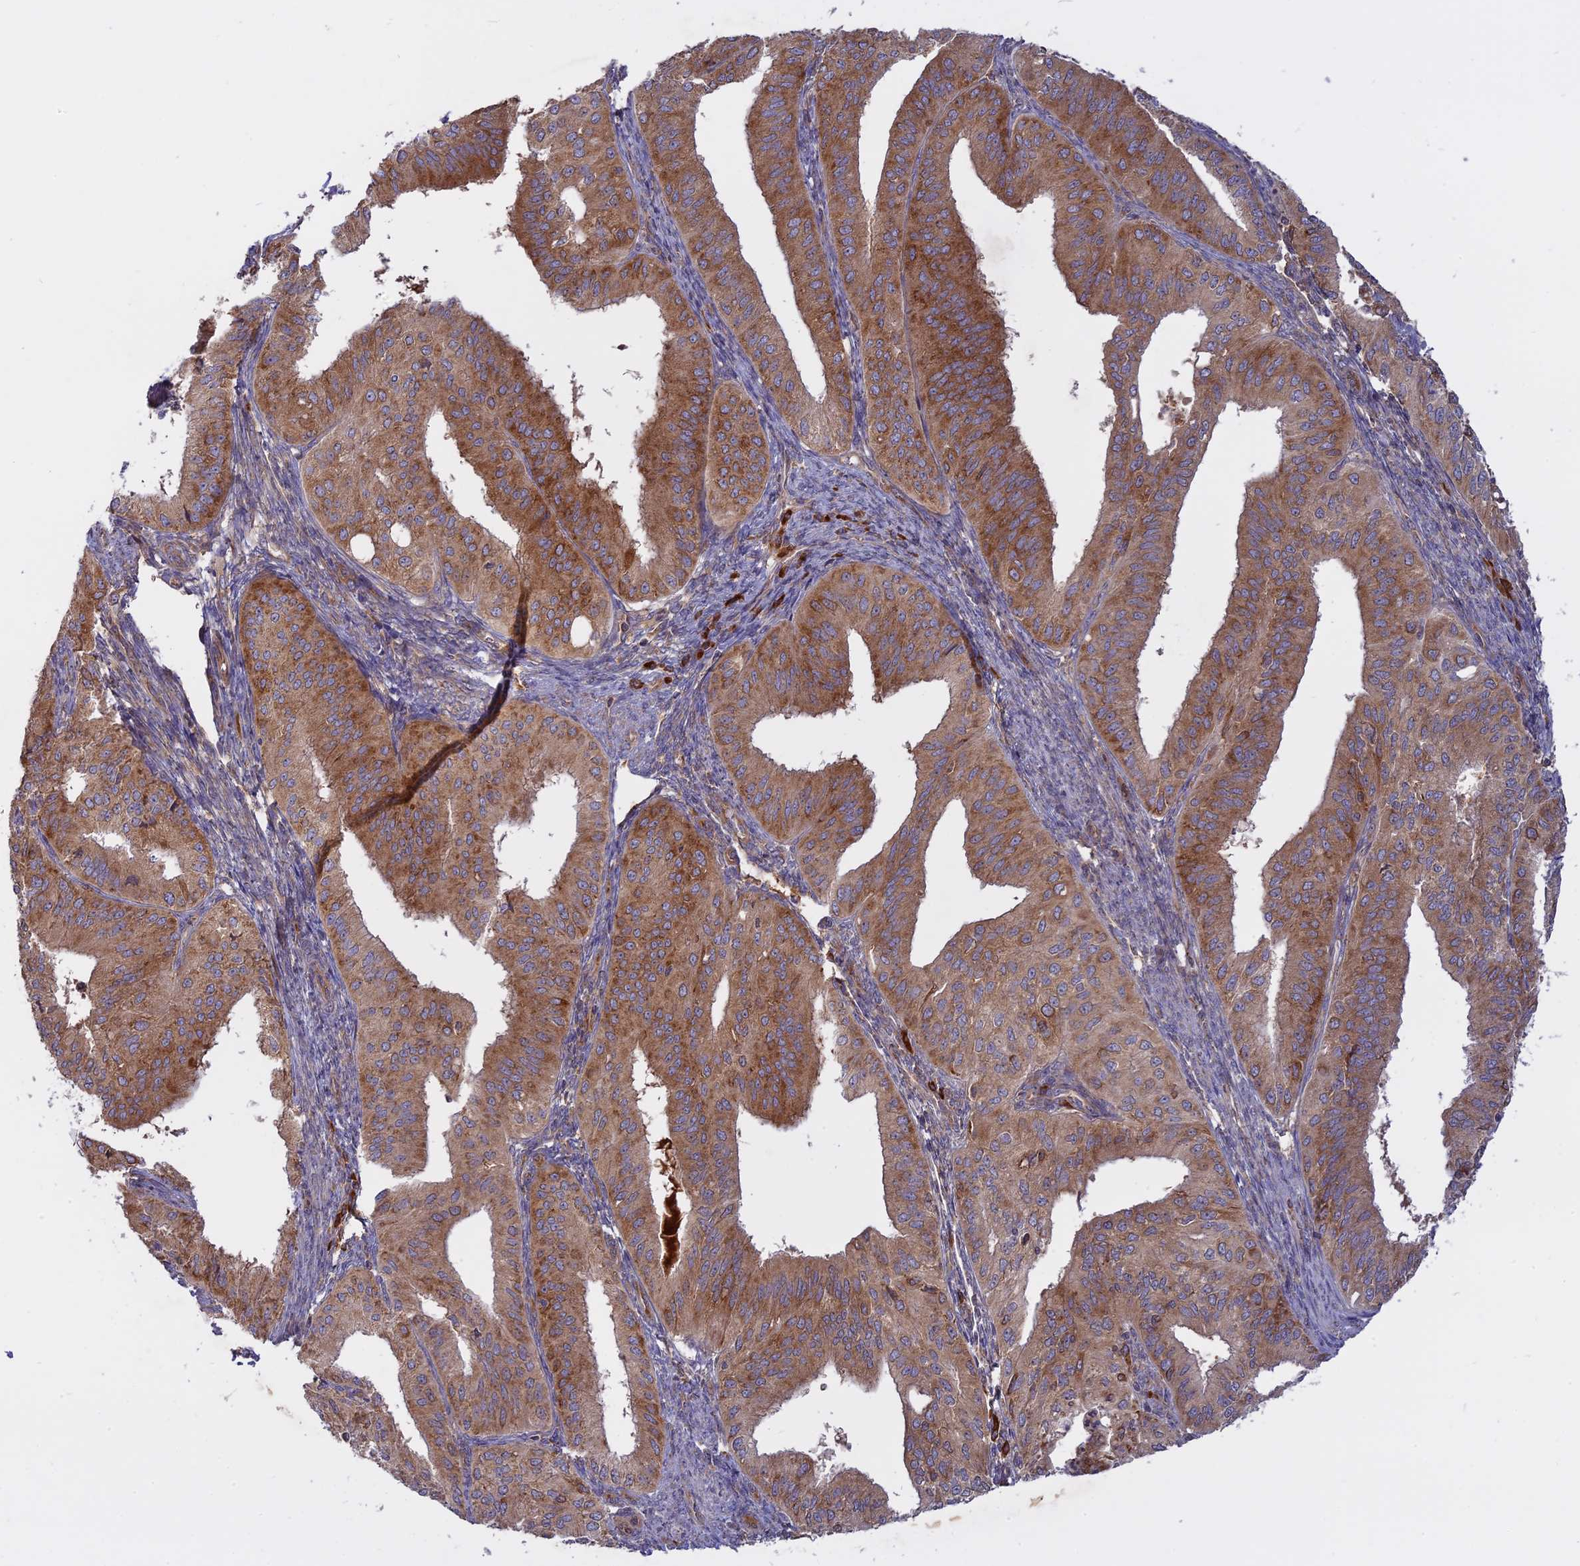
{"staining": {"intensity": "moderate", "quantity": ">75%", "location": "cytoplasmic/membranous"}, "tissue": "endometrial cancer", "cell_type": "Tumor cells", "image_type": "cancer", "snomed": [{"axis": "morphology", "description": "Adenocarcinoma, NOS"}, {"axis": "topography", "description": "Endometrium"}], "caption": "Adenocarcinoma (endometrial) was stained to show a protein in brown. There is medium levels of moderate cytoplasmic/membranous positivity in about >75% of tumor cells.", "gene": "TMEM208", "patient": {"sex": "female", "age": 50}}